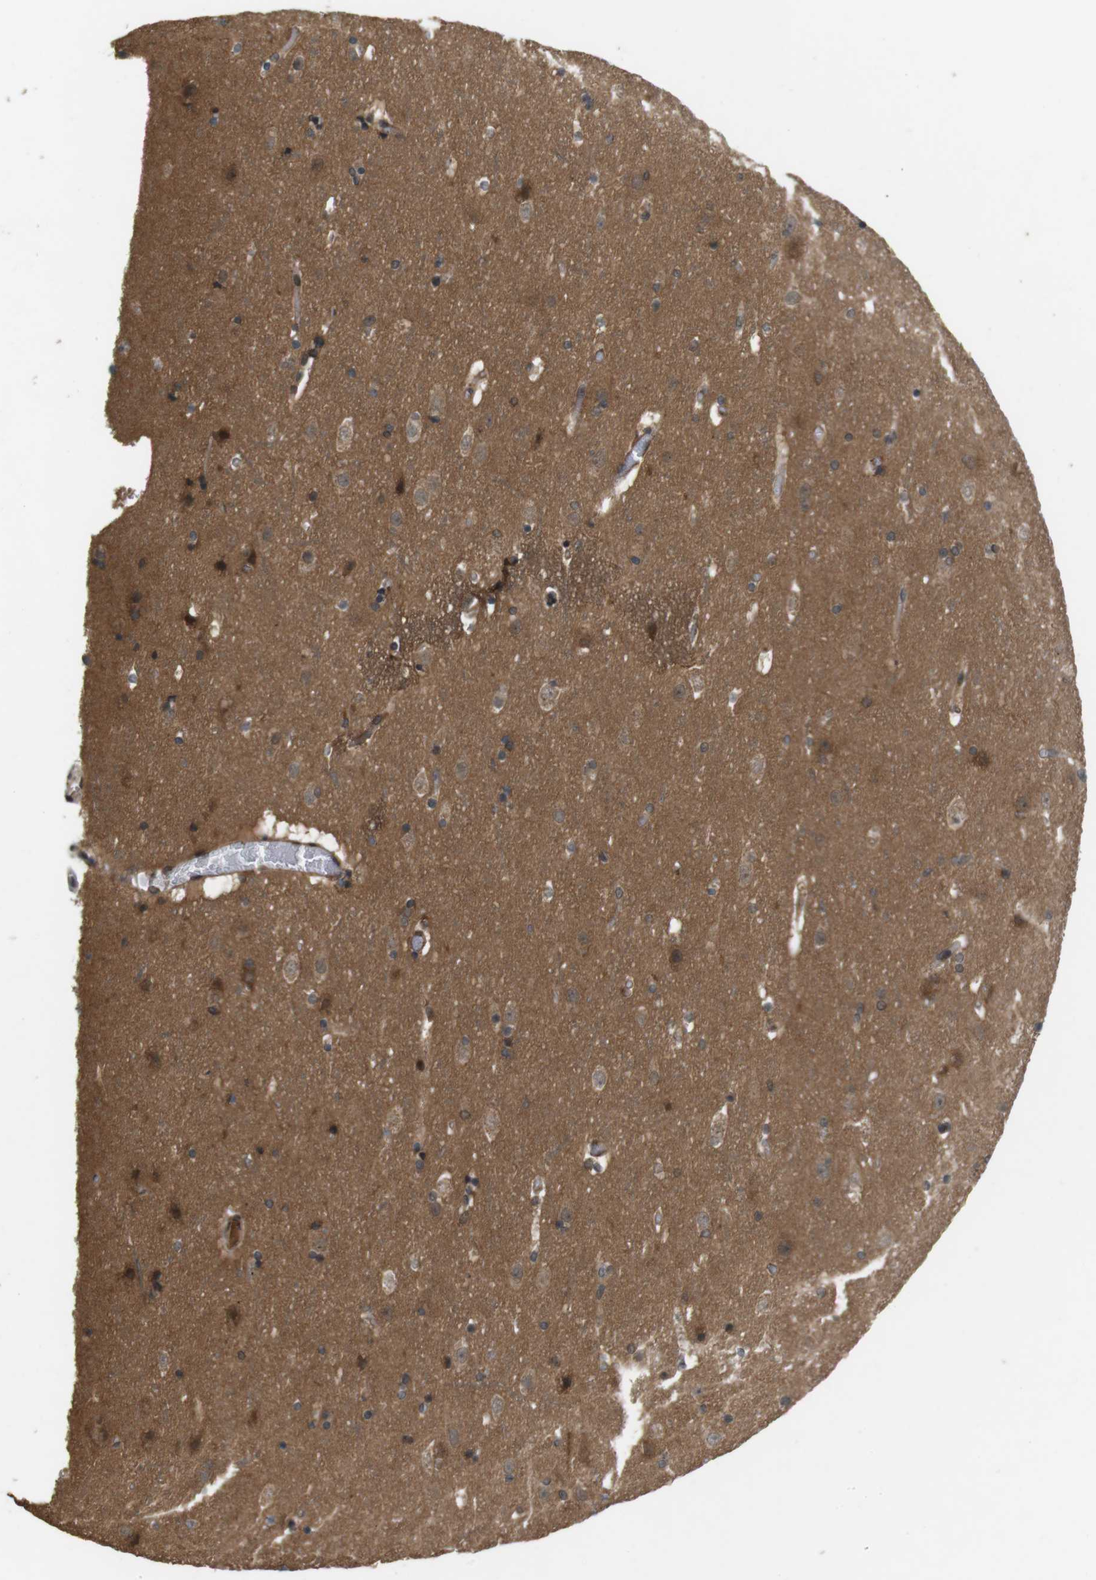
{"staining": {"intensity": "moderate", "quantity": ">75%", "location": "cytoplasmic/membranous"}, "tissue": "cerebral cortex", "cell_type": "Endothelial cells", "image_type": "normal", "snomed": [{"axis": "morphology", "description": "Normal tissue, NOS"}, {"axis": "topography", "description": "Cerebral cortex"}], "caption": "Human cerebral cortex stained for a protein (brown) exhibits moderate cytoplasmic/membranous positive positivity in about >75% of endothelial cells.", "gene": "NFKBIE", "patient": {"sex": "male", "age": 45}}